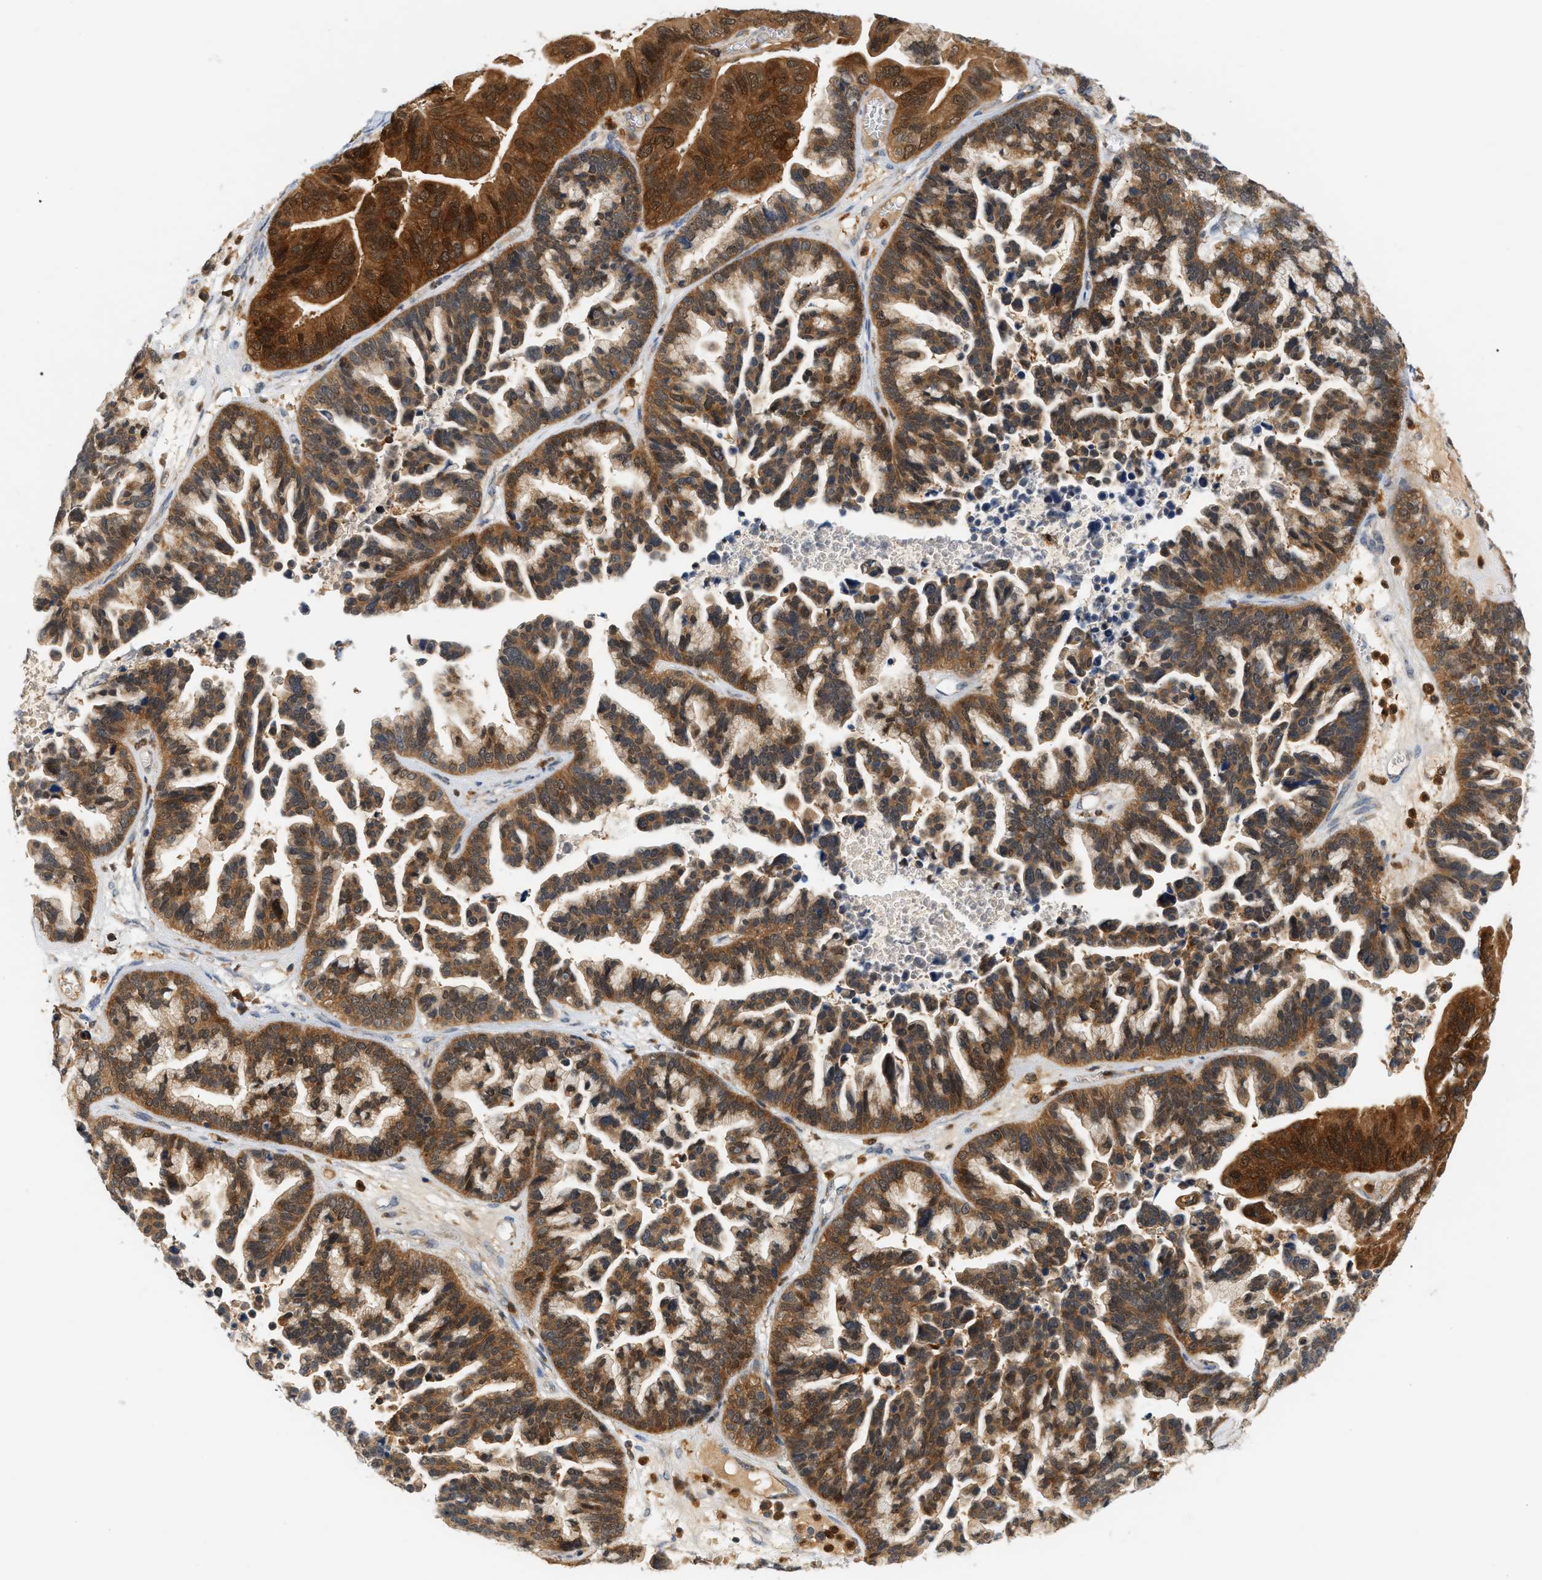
{"staining": {"intensity": "strong", "quantity": ">75%", "location": "cytoplasmic/membranous"}, "tissue": "ovarian cancer", "cell_type": "Tumor cells", "image_type": "cancer", "snomed": [{"axis": "morphology", "description": "Cystadenocarcinoma, serous, NOS"}, {"axis": "topography", "description": "Ovary"}], "caption": "Immunohistochemical staining of human serous cystadenocarcinoma (ovarian) reveals high levels of strong cytoplasmic/membranous expression in about >75% of tumor cells. Immunohistochemistry (ihc) stains the protein in brown and the nuclei are stained blue.", "gene": "PYCARD", "patient": {"sex": "female", "age": 56}}